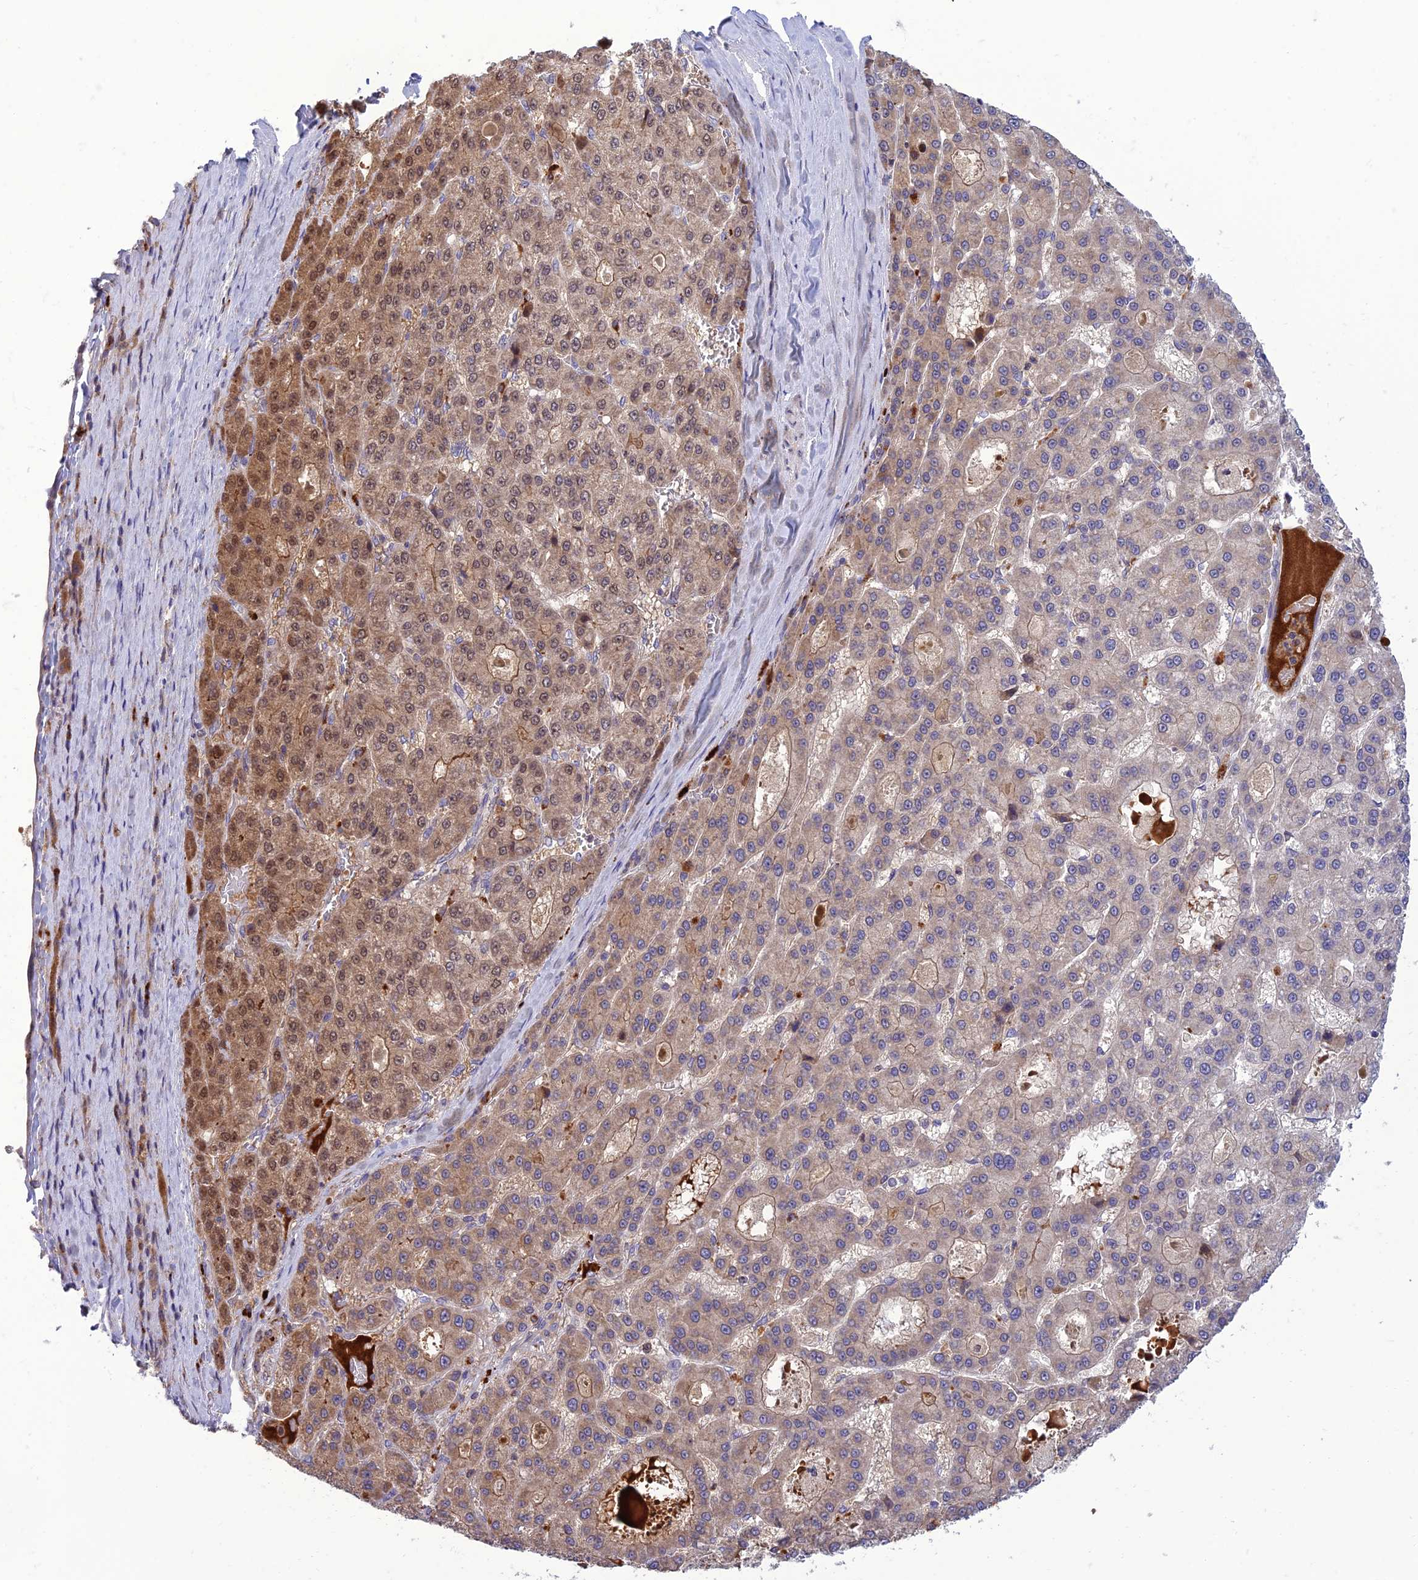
{"staining": {"intensity": "moderate", "quantity": "25%-75%", "location": "cytoplasmic/membranous,nuclear"}, "tissue": "liver cancer", "cell_type": "Tumor cells", "image_type": "cancer", "snomed": [{"axis": "morphology", "description": "Carcinoma, Hepatocellular, NOS"}, {"axis": "topography", "description": "Liver"}], "caption": "Liver cancer stained for a protein demonstrates moderate cytoplasmic/membranous and nuclear positivity in tumor cells. The protein of interest is stained brown, and the nuclei are stained in blue (DAB (3,3'-diaminobenzidine) IHC with brightfield microscopy, high magnification).", "gene": "IRAK3", "patient": {"sex": "male", "age": 70}}